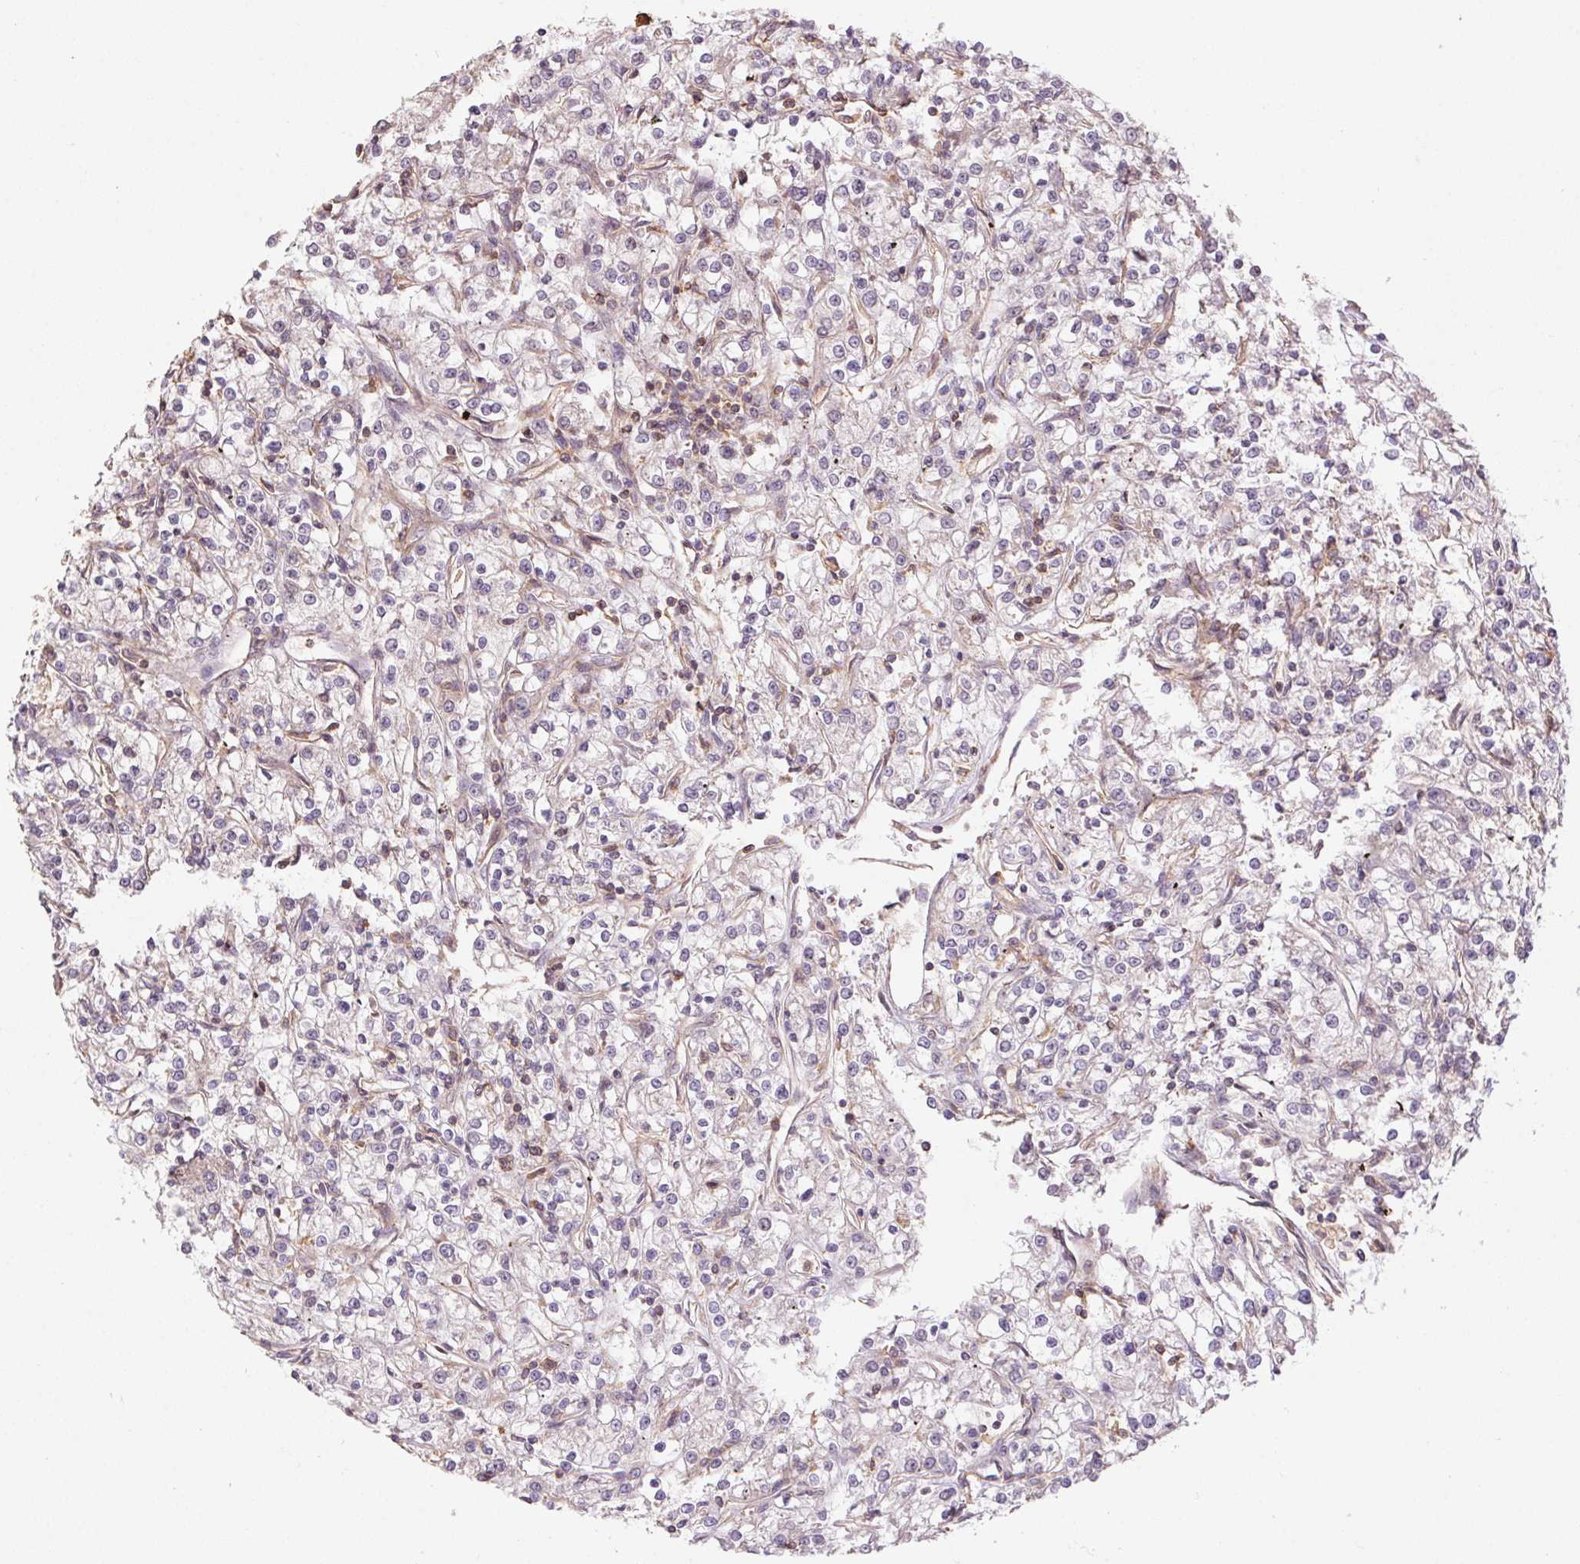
{"staining": {"intensity": "negative", "quantity": "none", "location": "none"}, "tissue": "renal cancer", "cell_type": "Tumor cells", "image_type": "cancer", "snomed": [{"axis": "morphology", "description": "Adenocarcinoma, NOS"}, {"axis": "topography", "description": "Kidney"}], "caption": "High magnification brightfield microscopy of renal cancer (adenocarcinoma) stained with DAB (brown) and counterstained with hematoxylin (blue): tumor cells show no significant staining.", "gene": "TUBA3D", "patient": {"sex": "female", "age": 59}}